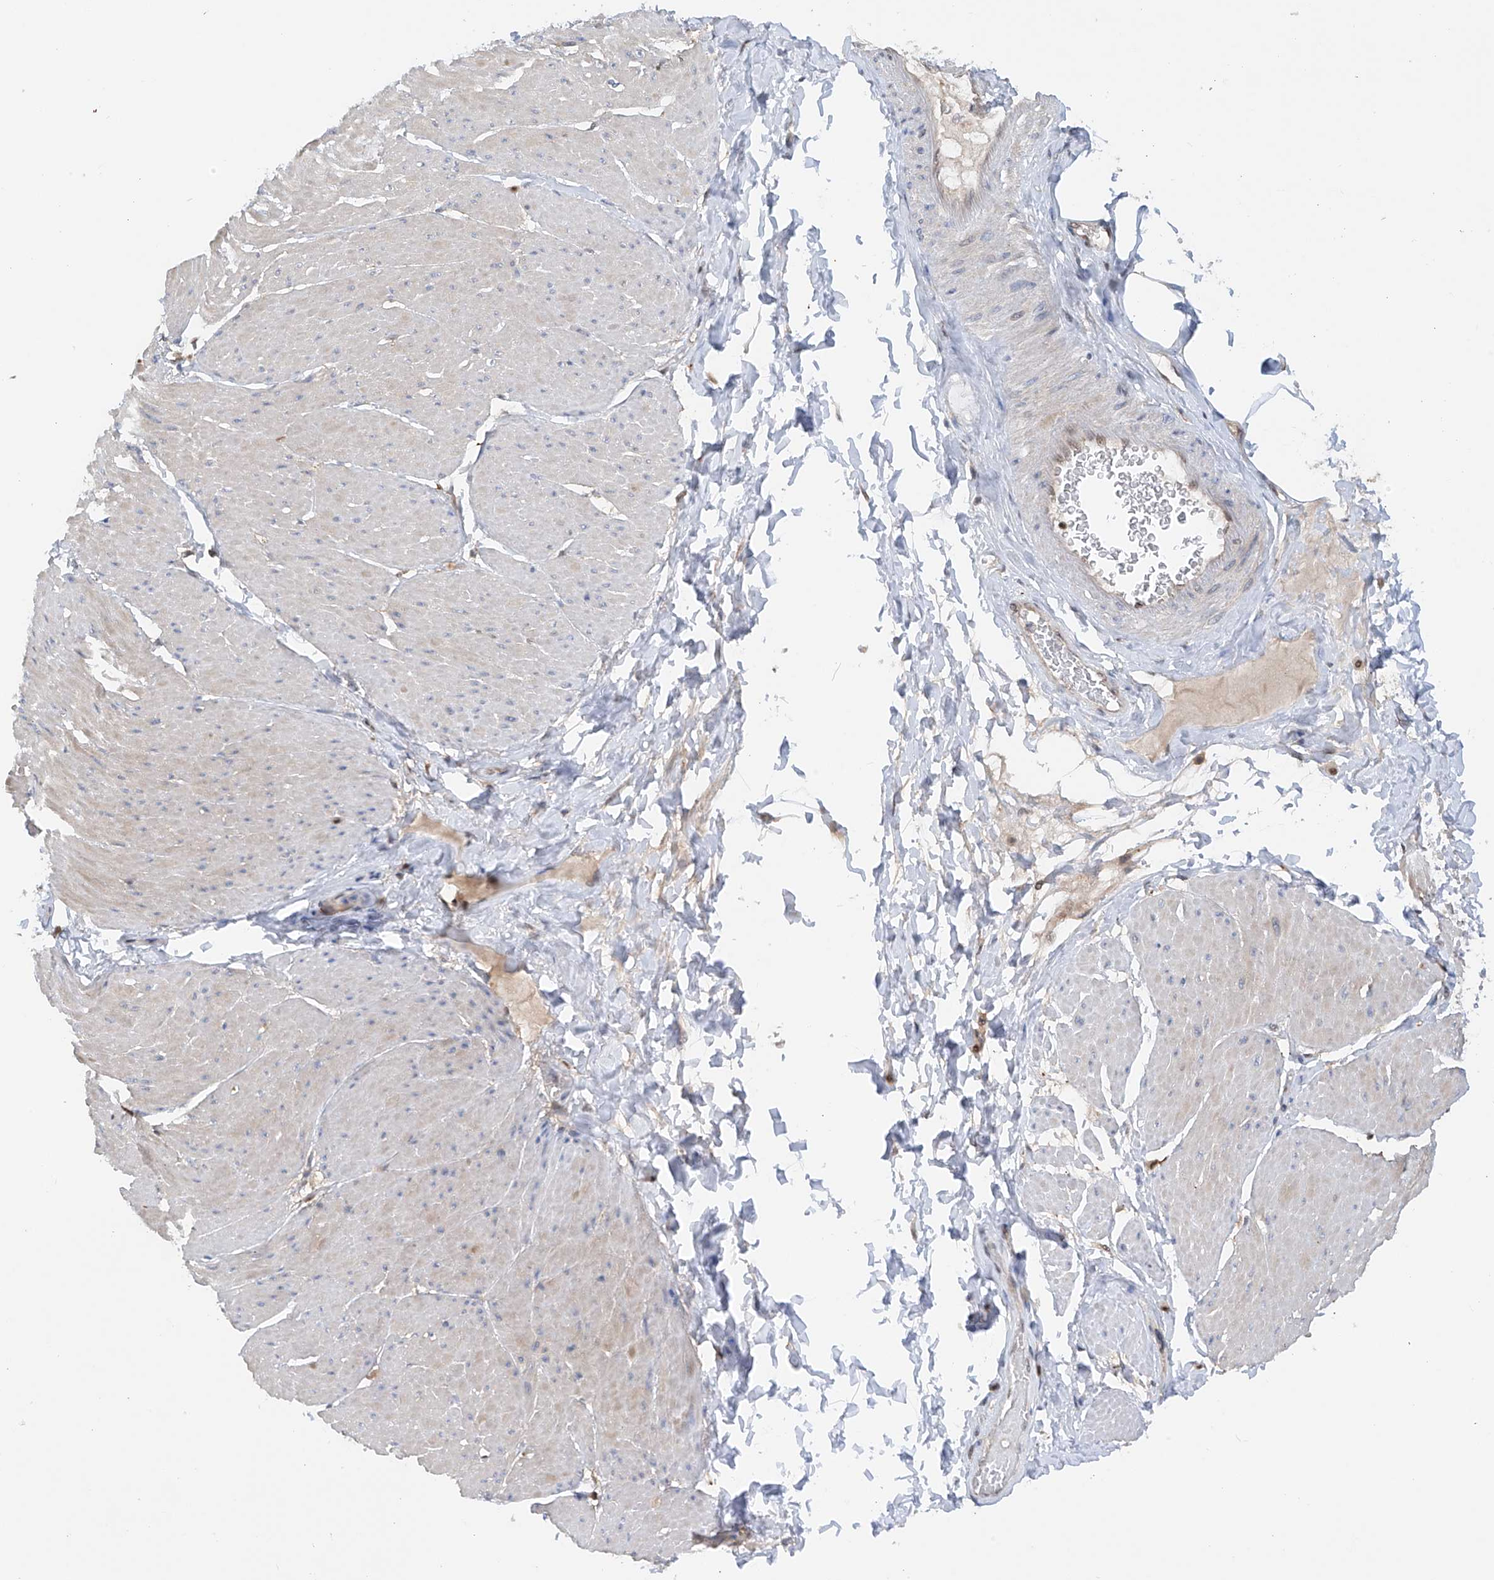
{"staining": {"intensity": "weak", "quantity": "<25%", "location": "cytoplasmic/membranous"}, "tissue": "smooth muscle", "cell_type": "Smooth muscle cells", "image_type": "normal", "snomed": [{"axis": "morphology", "description": "Urothelial carcinoma, High grade"}, {"axis": "topography", "description": "Urinary bladder"}], "caption": "DAB (3,3'-diaminobenzidine) immunohistochemical staining of benign human smooth muscle shows no significant staining in smooth muscle cells.", "gene": "PMM1", "patient": {"sex": "male", "age": 46}}